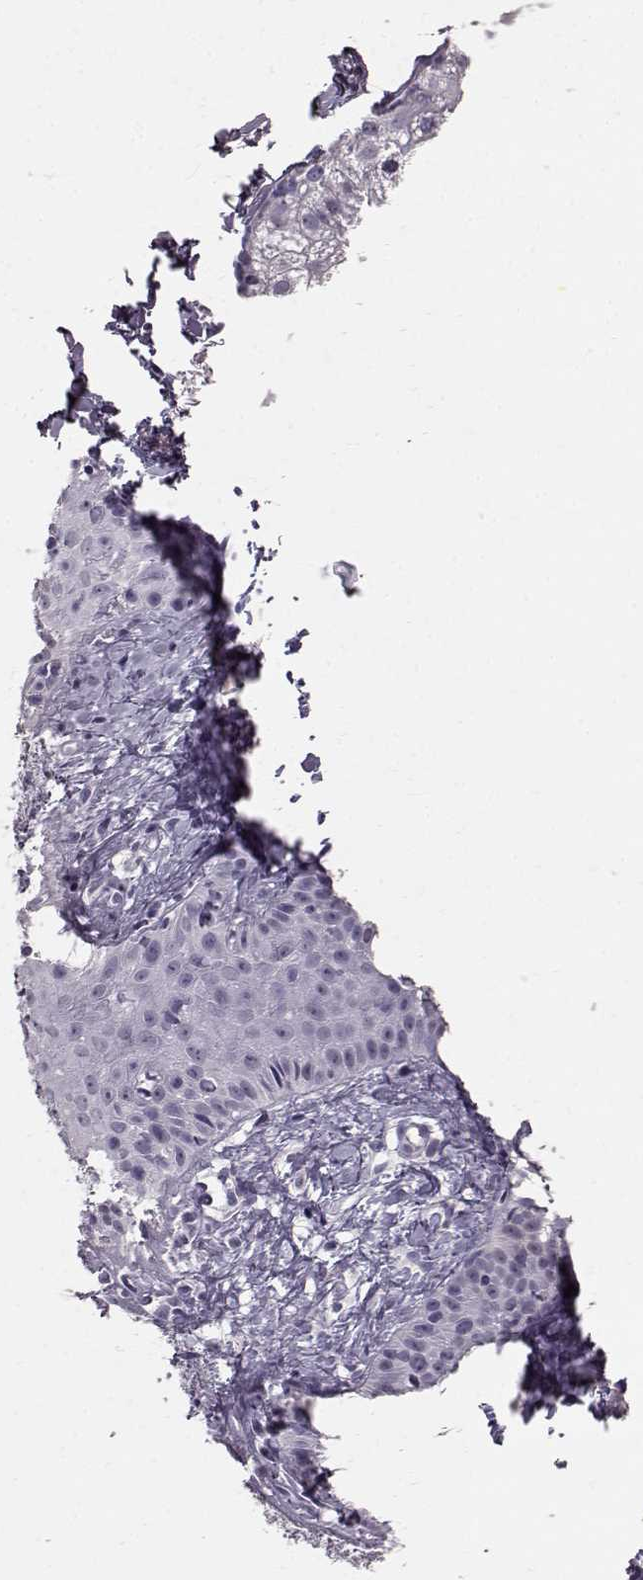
{"staining": {"intensity": "negative", "quantity": "none", "location": "none"}, "tissue": "skin cancer", "cell_type": "Tumor cells", "image_type": "cancer", "snomed": [{"axis": "morphology", "description": "Basal cell carcinoma"}, {"axis": "topography", "description": "Skin"}], "caption": "Tumor cells show no significant expression in basal cell carcinoma (skin).", "gene": "FUT4", "patient": {"sex": "male", "age": 72}}